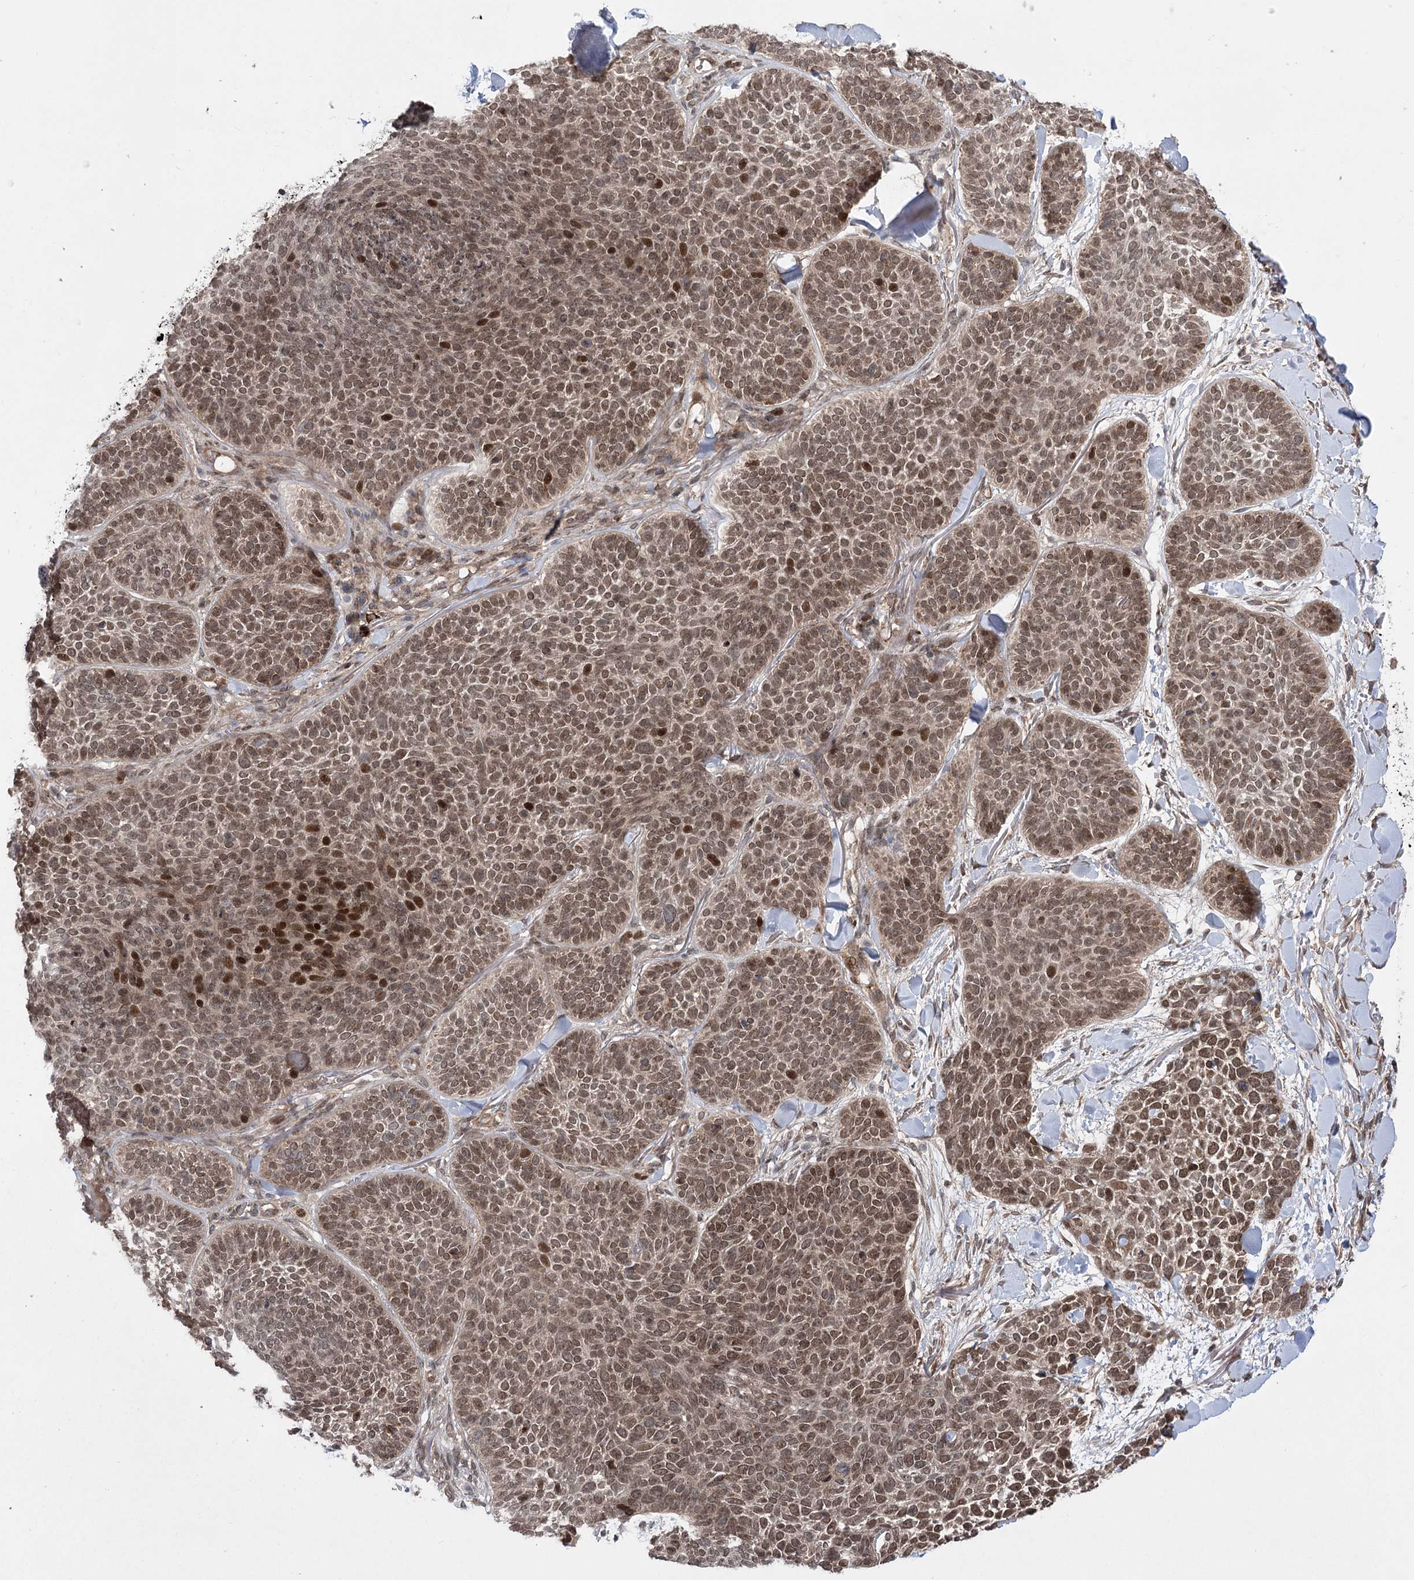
{"staining": {"intensity": "moderate", "quantity": ">75%", "location": "nuclear"}, "tissue": "skin cancer", "cell_type": "Tumor cells", "image_type": "cancer", "snomed": [{"axis": "morphology", "description": "Basal cell carcinoma"}, {"axis": "topography", "description": "Skin"}], "caption": "This is an image of IHC staining of skin cancer (basal cell carcinoma), which shows moderate staining in the nuclear of tumor cells.", "gene": "TENM2", "patient": {"sex": "male", "age": 85}}